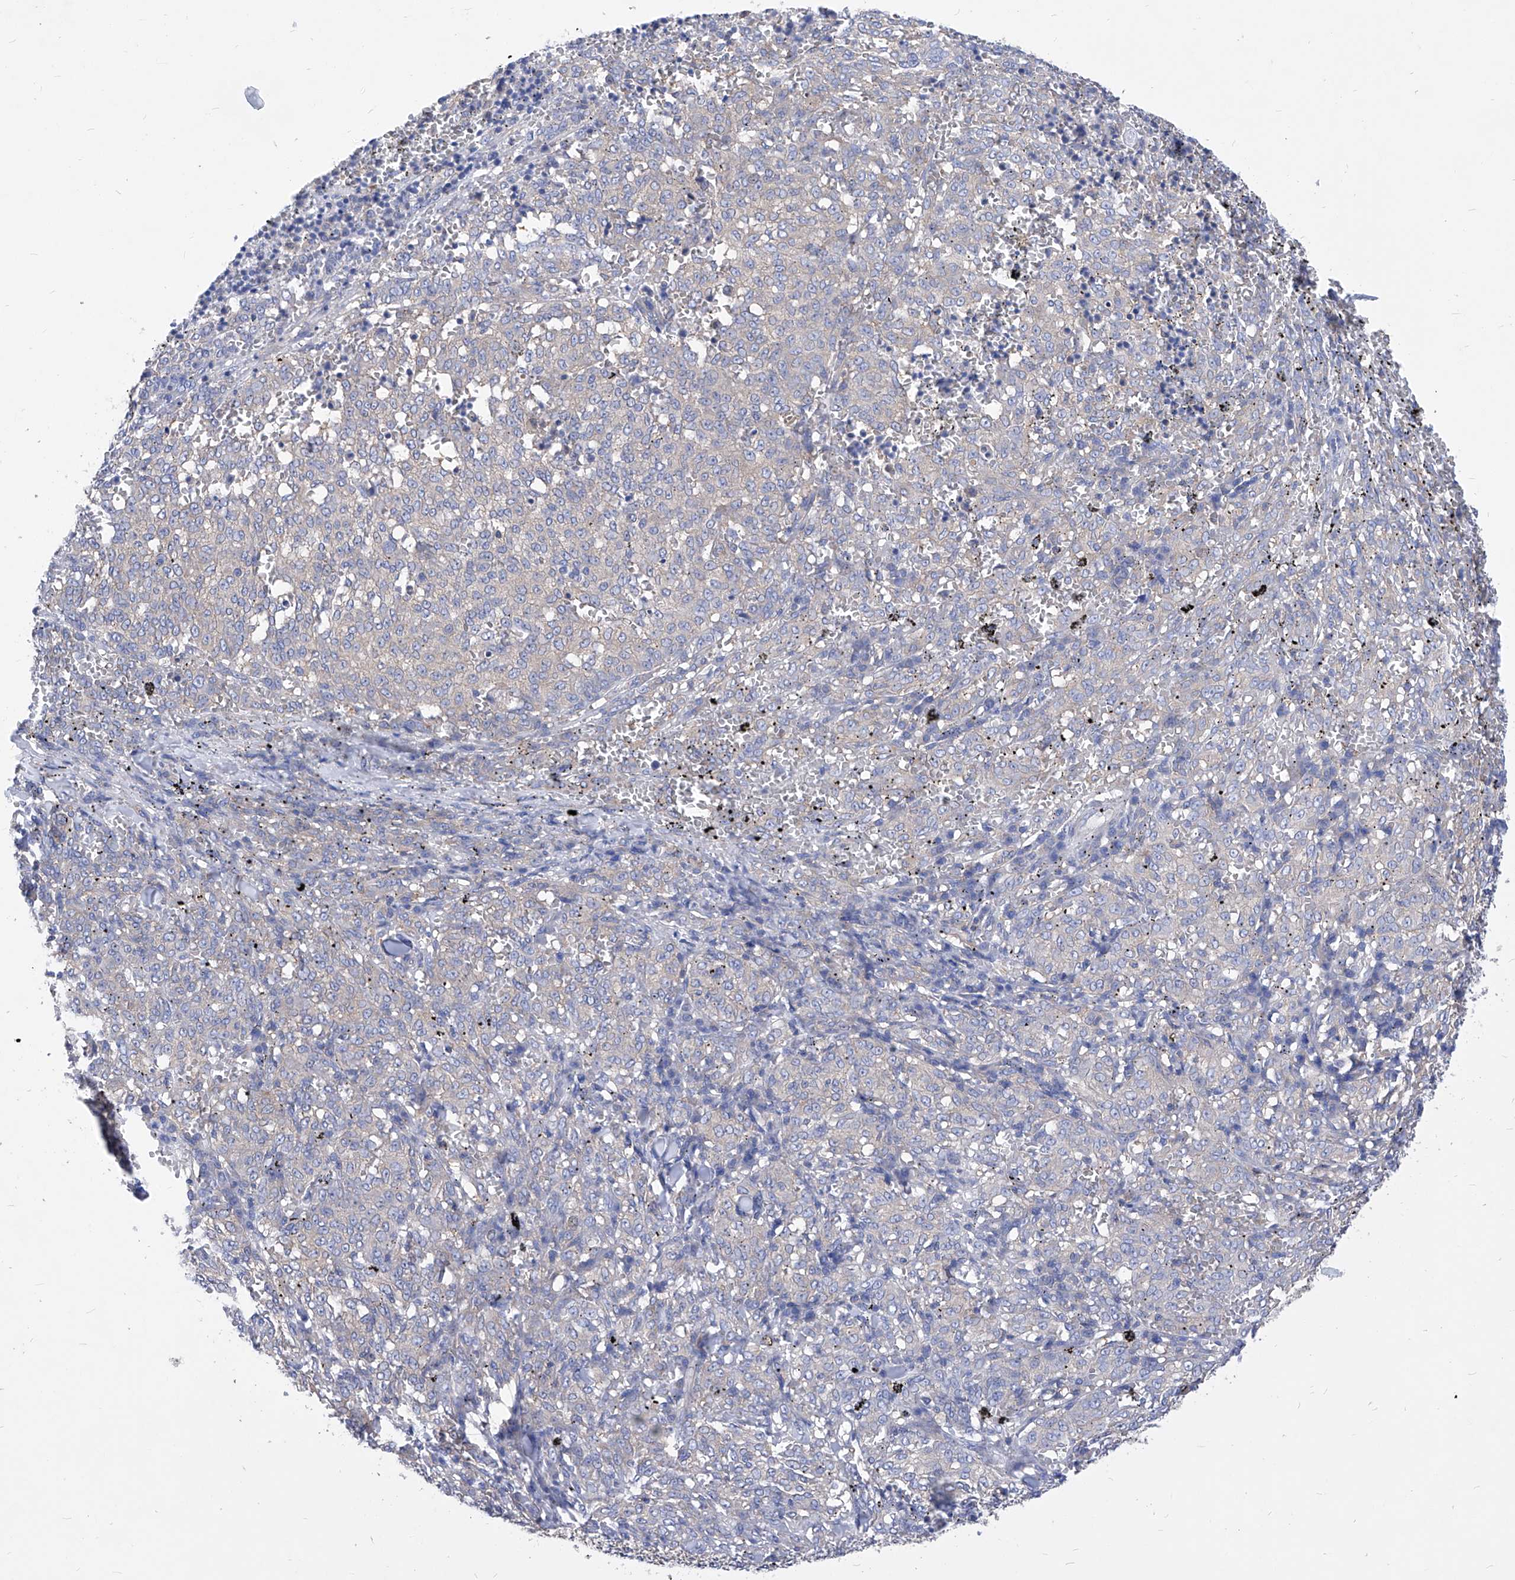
{"staining": {"intensity": "weak", "quantity": "25%-75%", "location": "cytoplasmic/membranous"}, "tissue": "melanoma", "cell_type": "Tumor cells", "image_type": "cancer", "snomed": [{"axis": "morphology", "description": "Malignant melanoma, NOS"}, {"axis": "topography", "description": "Skin"}], "caption": "Approximately 25%-75% of tumor cells in melanoma display weak cytoplasmic/membranous protein staining as visualized by brown immunohistochemical staining.", "gene": "XPNPEP1", "patient": {"sex": "female", "age": 72}}